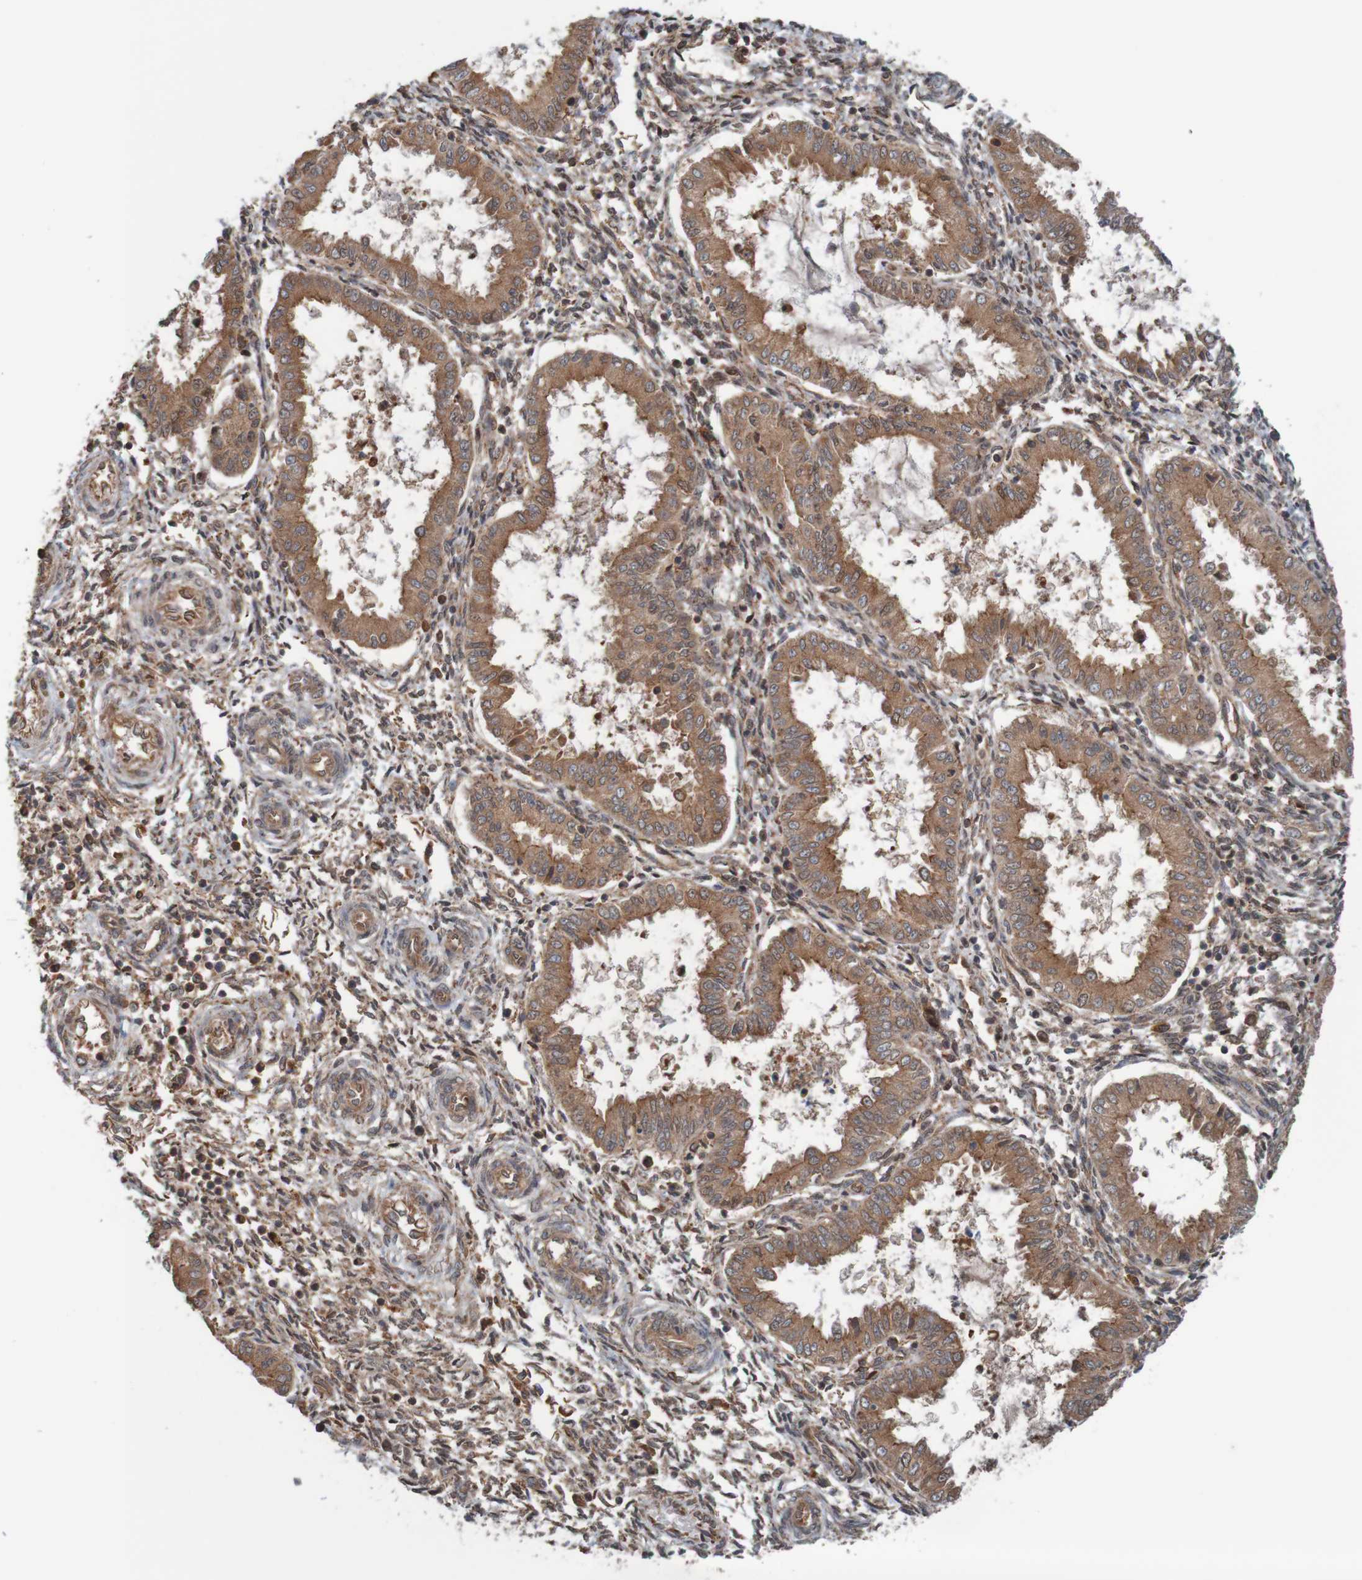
{"staining": {"intensity": "weak", "quantity": ">75%", "location": "cytoplasmic/membranous"}, "tissue": "endometrium", "cell_type": "Cells in endometrial stroma", "image_type": "normal", "snomed": [{"axis": "morphology", "description": "Normal tissue, NOS"}, {"axis": "topography", "description": "Endometrium"}], "caption": "IHC staining of benign endometrium, which demonstrates low levels of weak cytoplasmic/membranous expression in about >75% of cells in endometrial stroma indicating weak cytoplasmic/membranous protein staining. The staining was performed using DAB (3,3'-diaminobenzidine) (brown) for protein detection and nuclei were counterstained in hematoxylin (blue).", "gene": "ARHGEF11", "patient": {"sex": "female", "age": 33}}